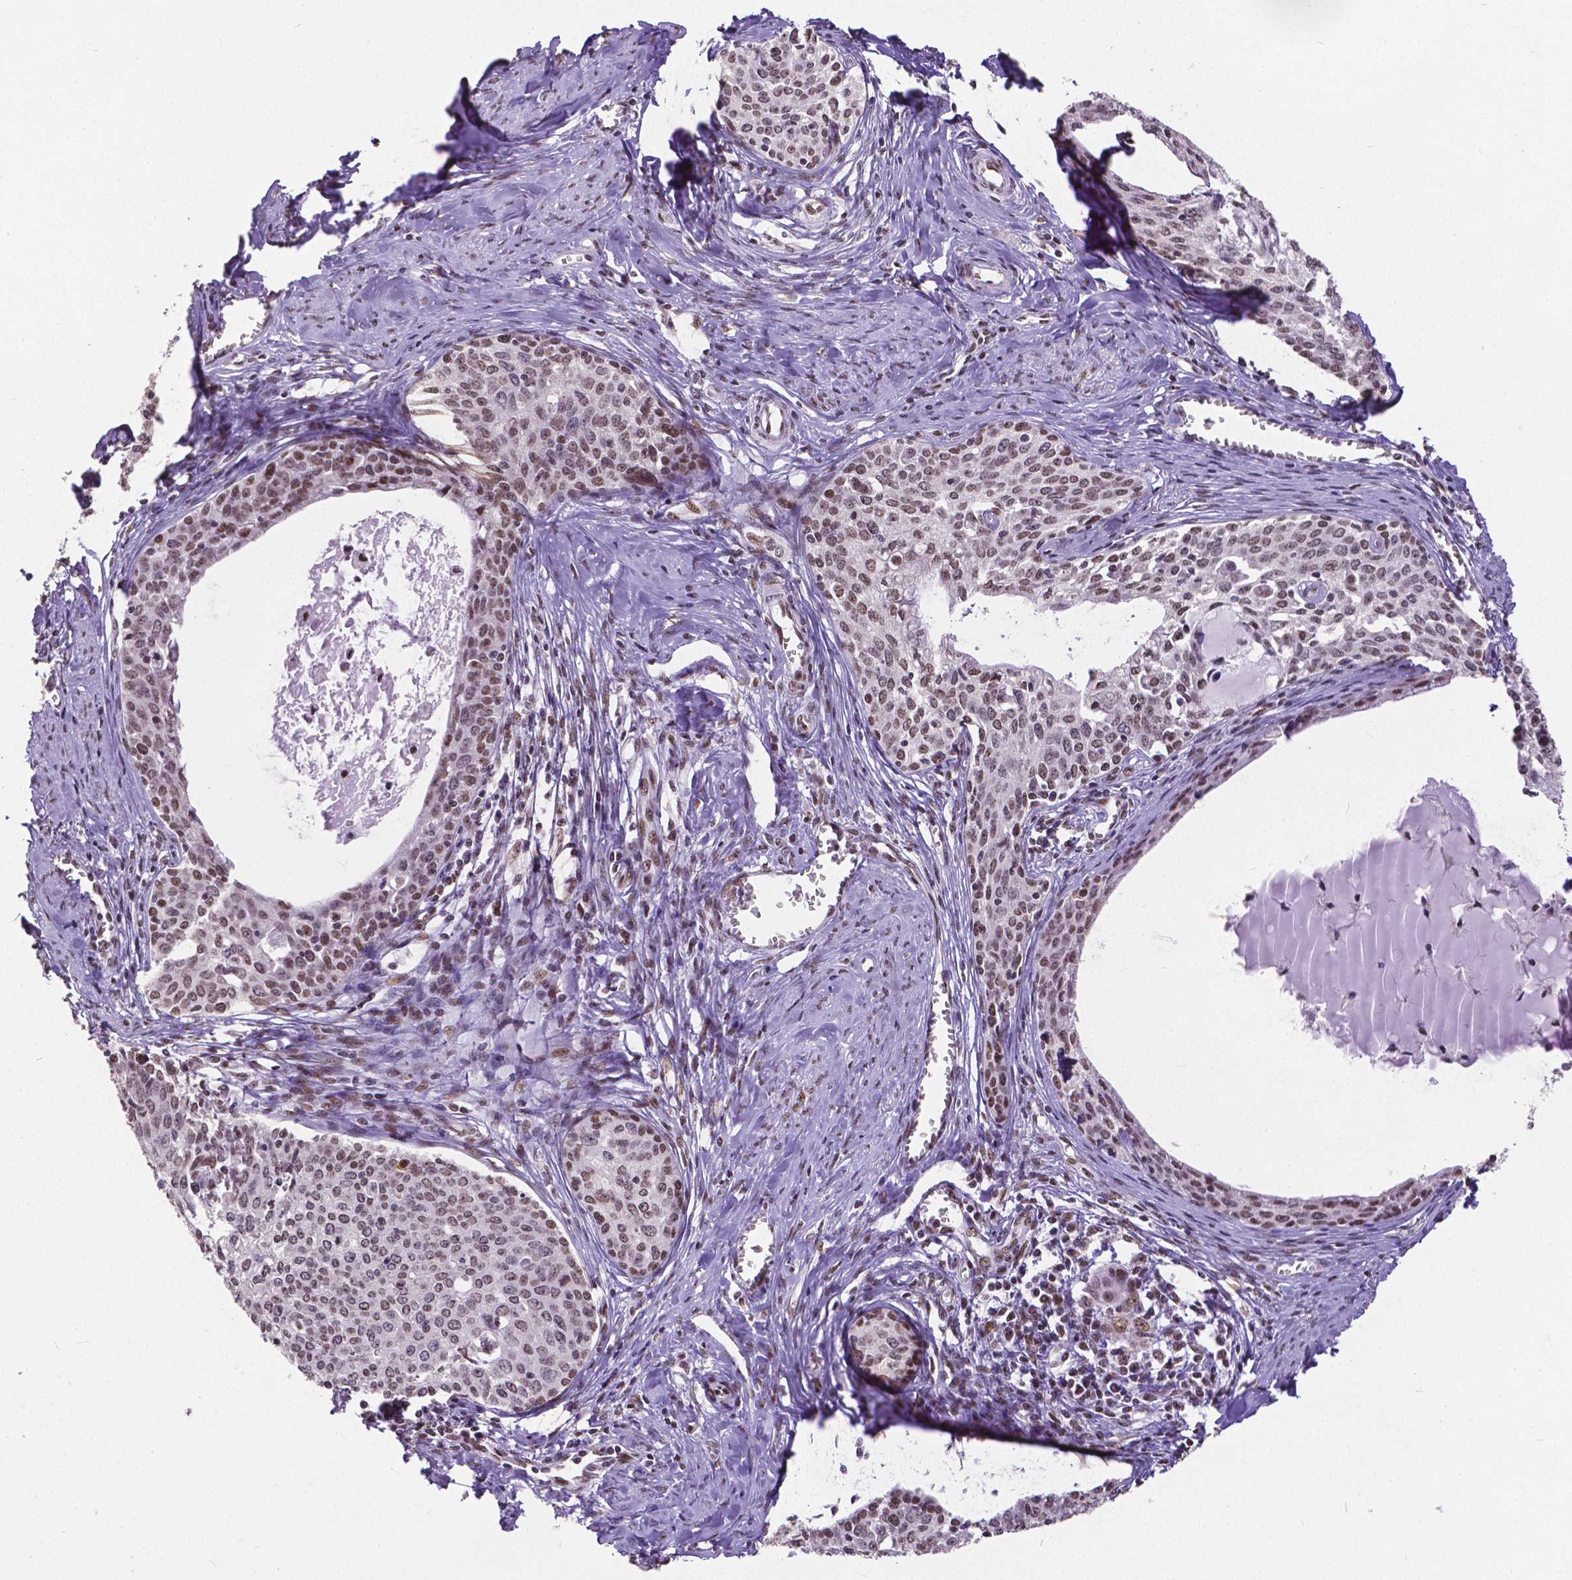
{"staining": {"intensity": "weak", "quantity": ">75%", "location": "nuclear"}, "tissue": "cervical cancer", "cell_type": "Tumor cells", "image_type": "cancer", "snomed": [{"axis": "morphology", "description": "Squamous cell carcinoma, NOS"}, {"axis": "morphology", "description": "Adenocarcinoma, NOS"}, {"axis": "topography", "description": "Cervix"}], "caption": "IHC image of cervical squamous cell carcinoma stained for a protein (brown), which demonstrates low levels of weak nuclear expression in about >75% of tumor cells.", "gene": "ATRX", "patient": {"sex": "female", "age": 52}}